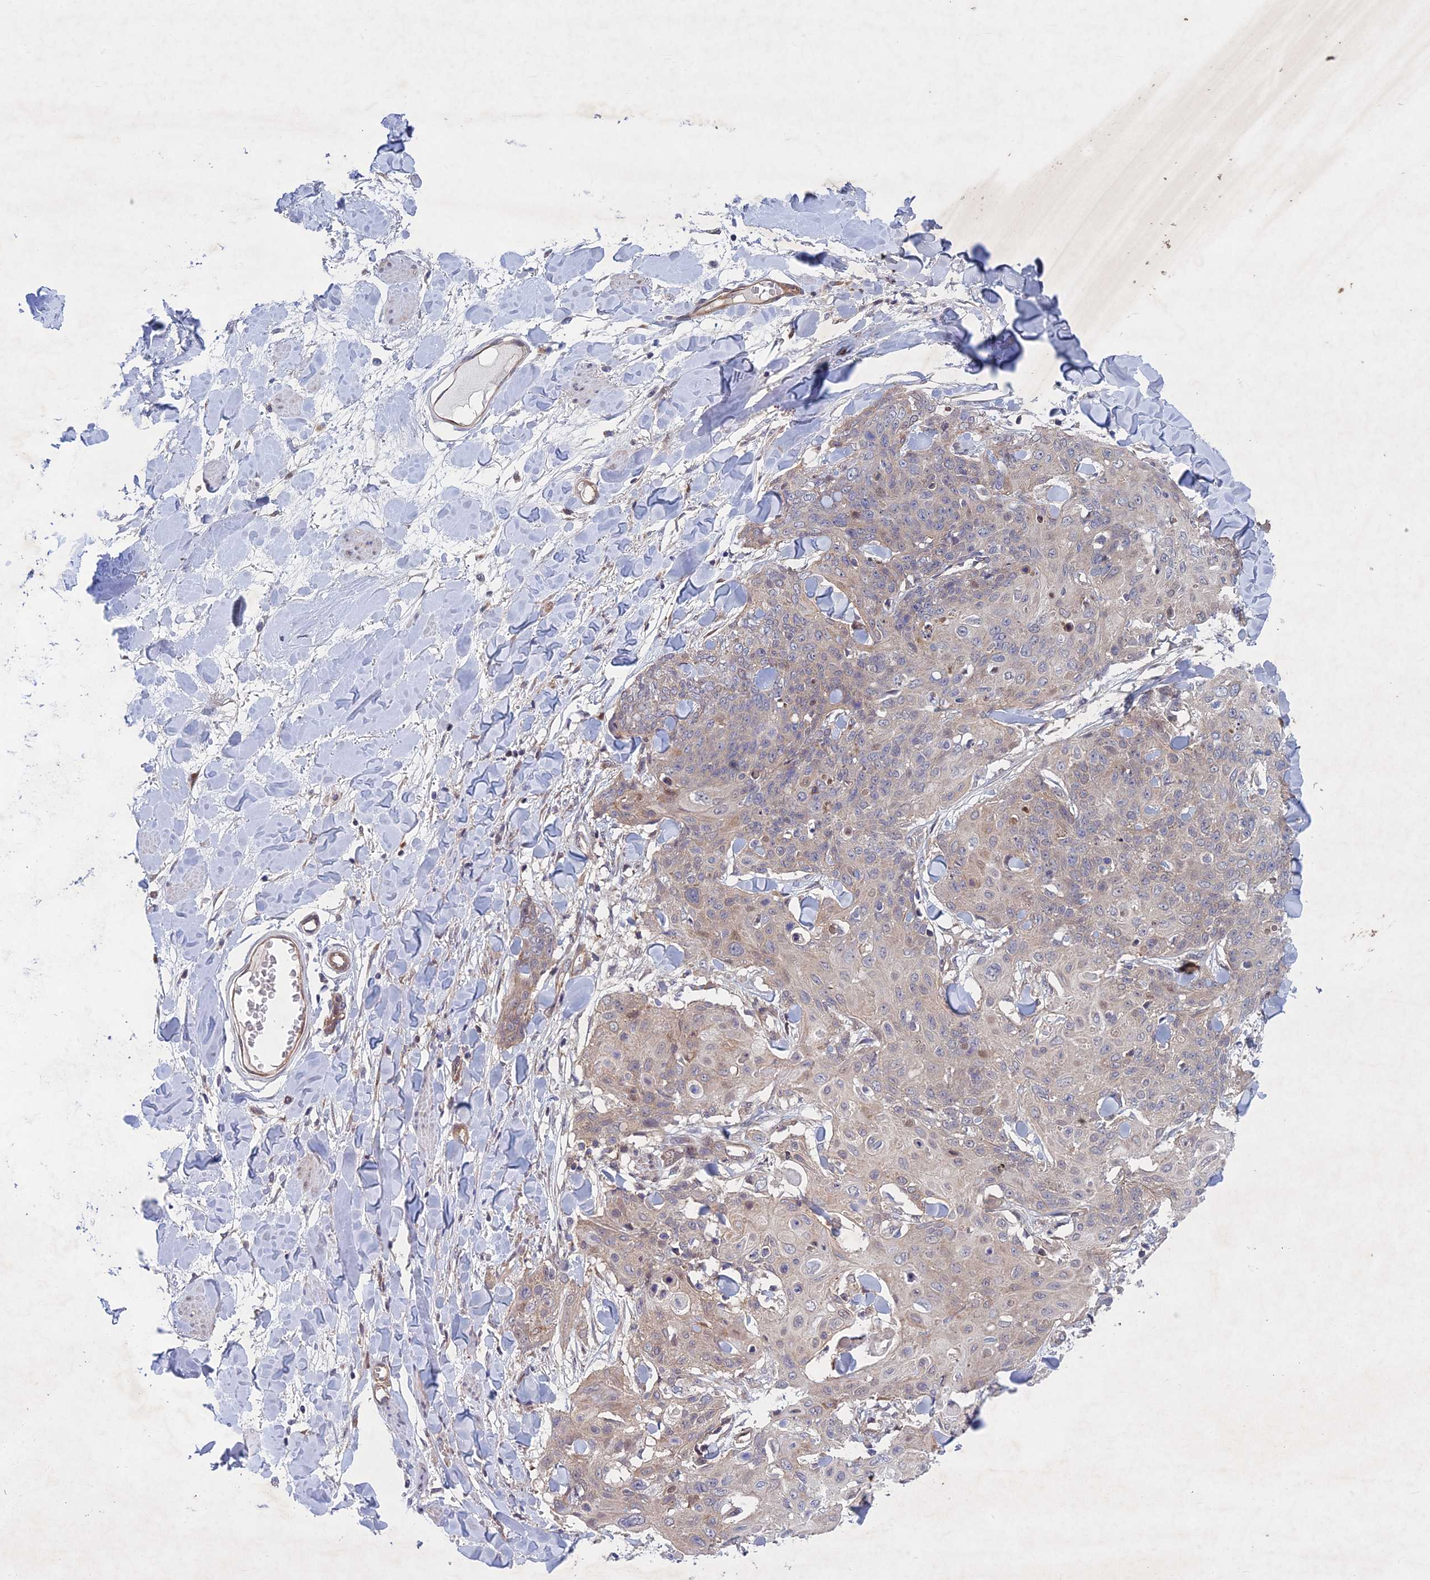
{"staining": {"intensity": "negative", "quantity": "none", "location": "none"}, "tissue": "skin cancer", "cell_type": "Tumor cells", "image_type": "cancer", "snomed": [{"axis": "morphology", "description": "Squamous cell carcinoma, NOS"}, {"axis": "topography", "description": "Skin"}, {"axis": "topography", "description": "Vulva"}], "caption": "The immunohistochemistry (IHC) histopathology image has no significant expression in tumor cells of skin cancer (squamous cell carcinoma) tissue.", "gene": "PTHLH", "patient": {"sex": "female", "age": 85}}